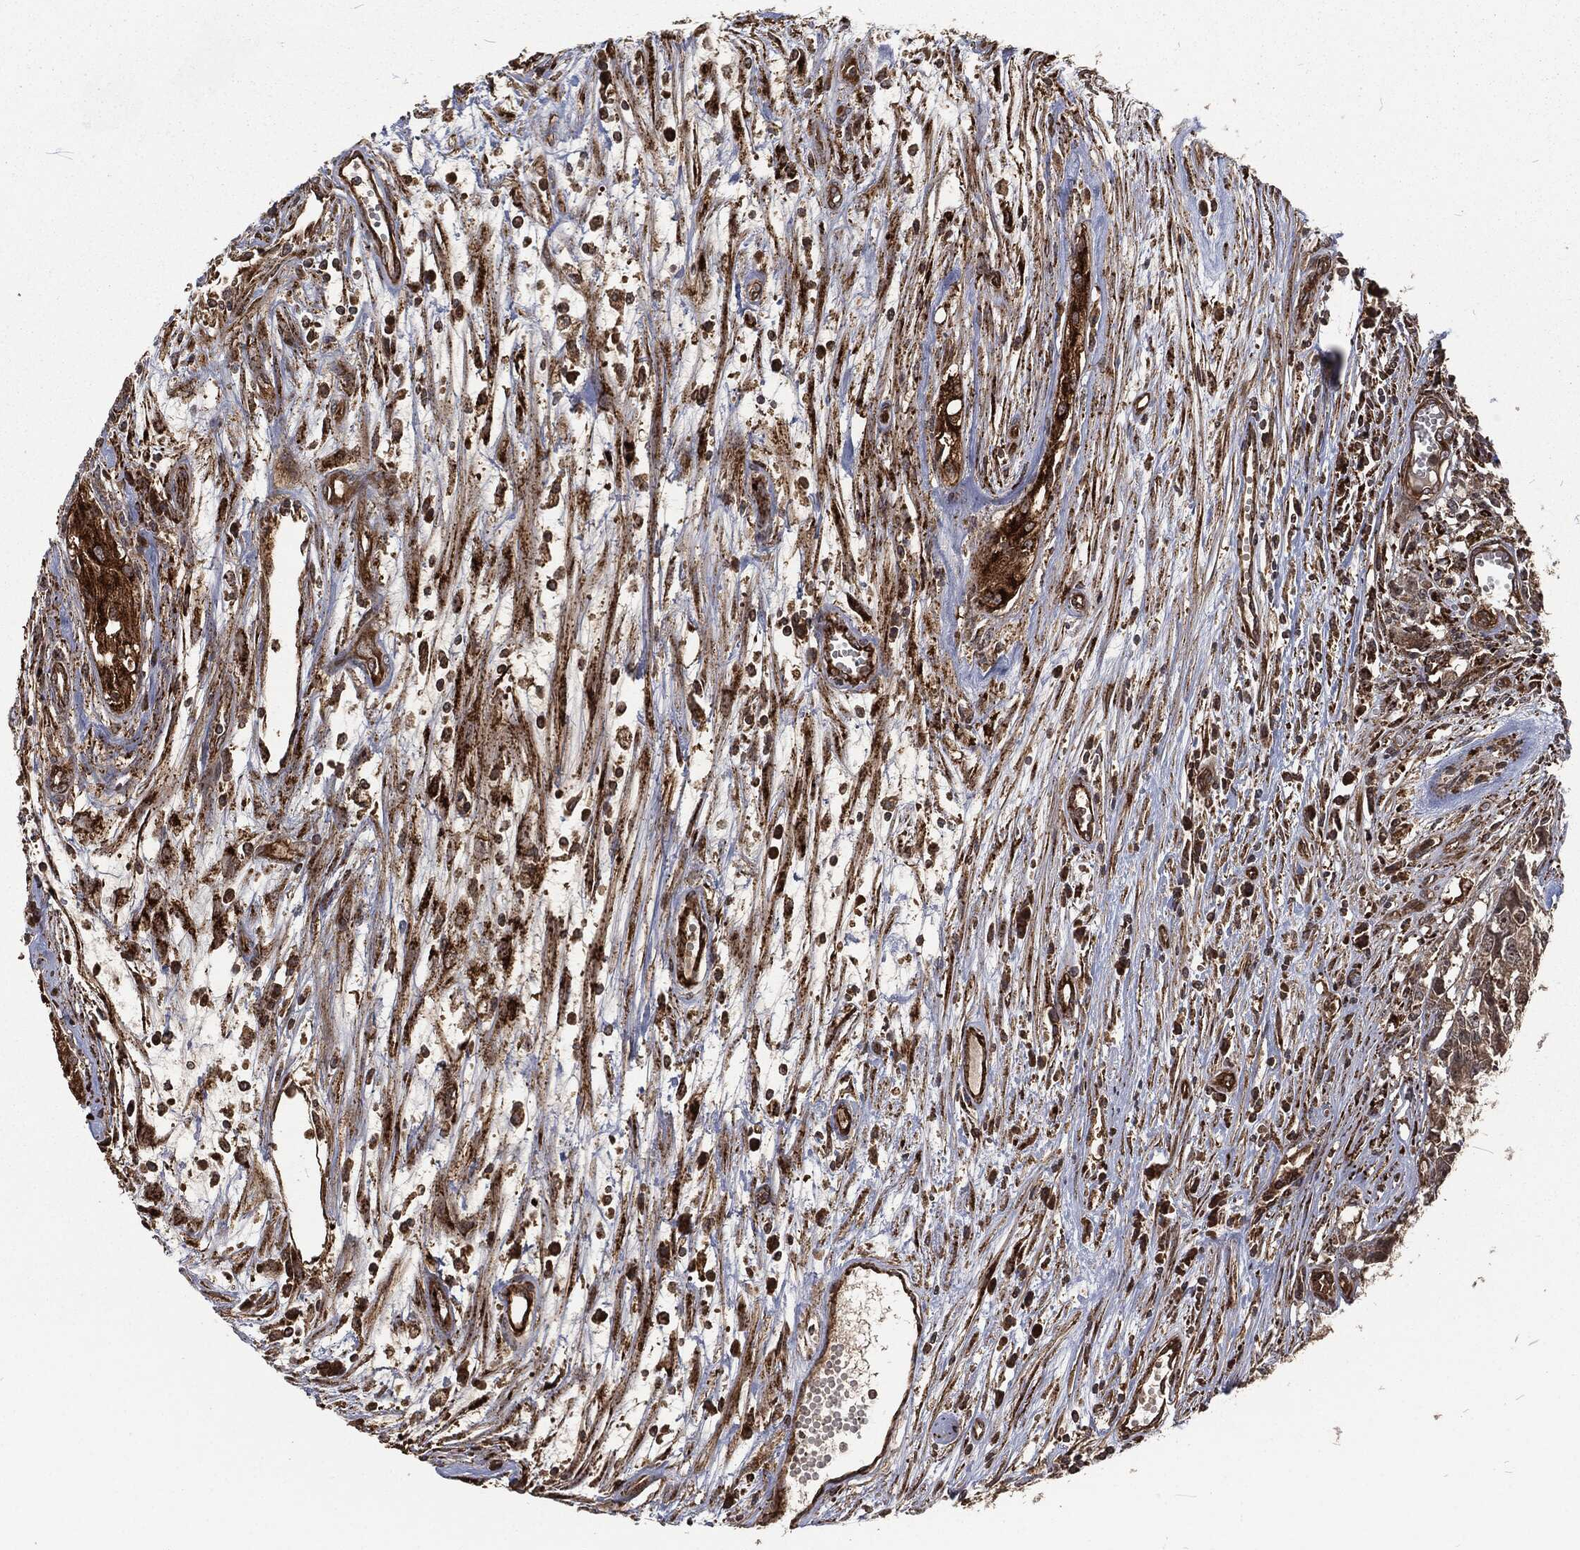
{"staining": {"intensity": "weak", "quantity": ">75%", "location": "cytoplasmic/membranous"}, "tissue": "testis cancer", "cell_type": "Tumor cells", "image_type": "cancer", "snomed": [{"axis": "morphology", "description": "Seminoma, NOS"}, {"axis": "morphology", "description": "Carcinoma, Embryonal, NOS"}, {"axis": "topography", "description": "Testis"}], "caption": "Testis seminoma tissue reveals weak cytoplasmic/membranous positivity in approximately >75% of tumor cells", "gene": "RFTN1", "patient": {"sex": "male", "age": 22}}